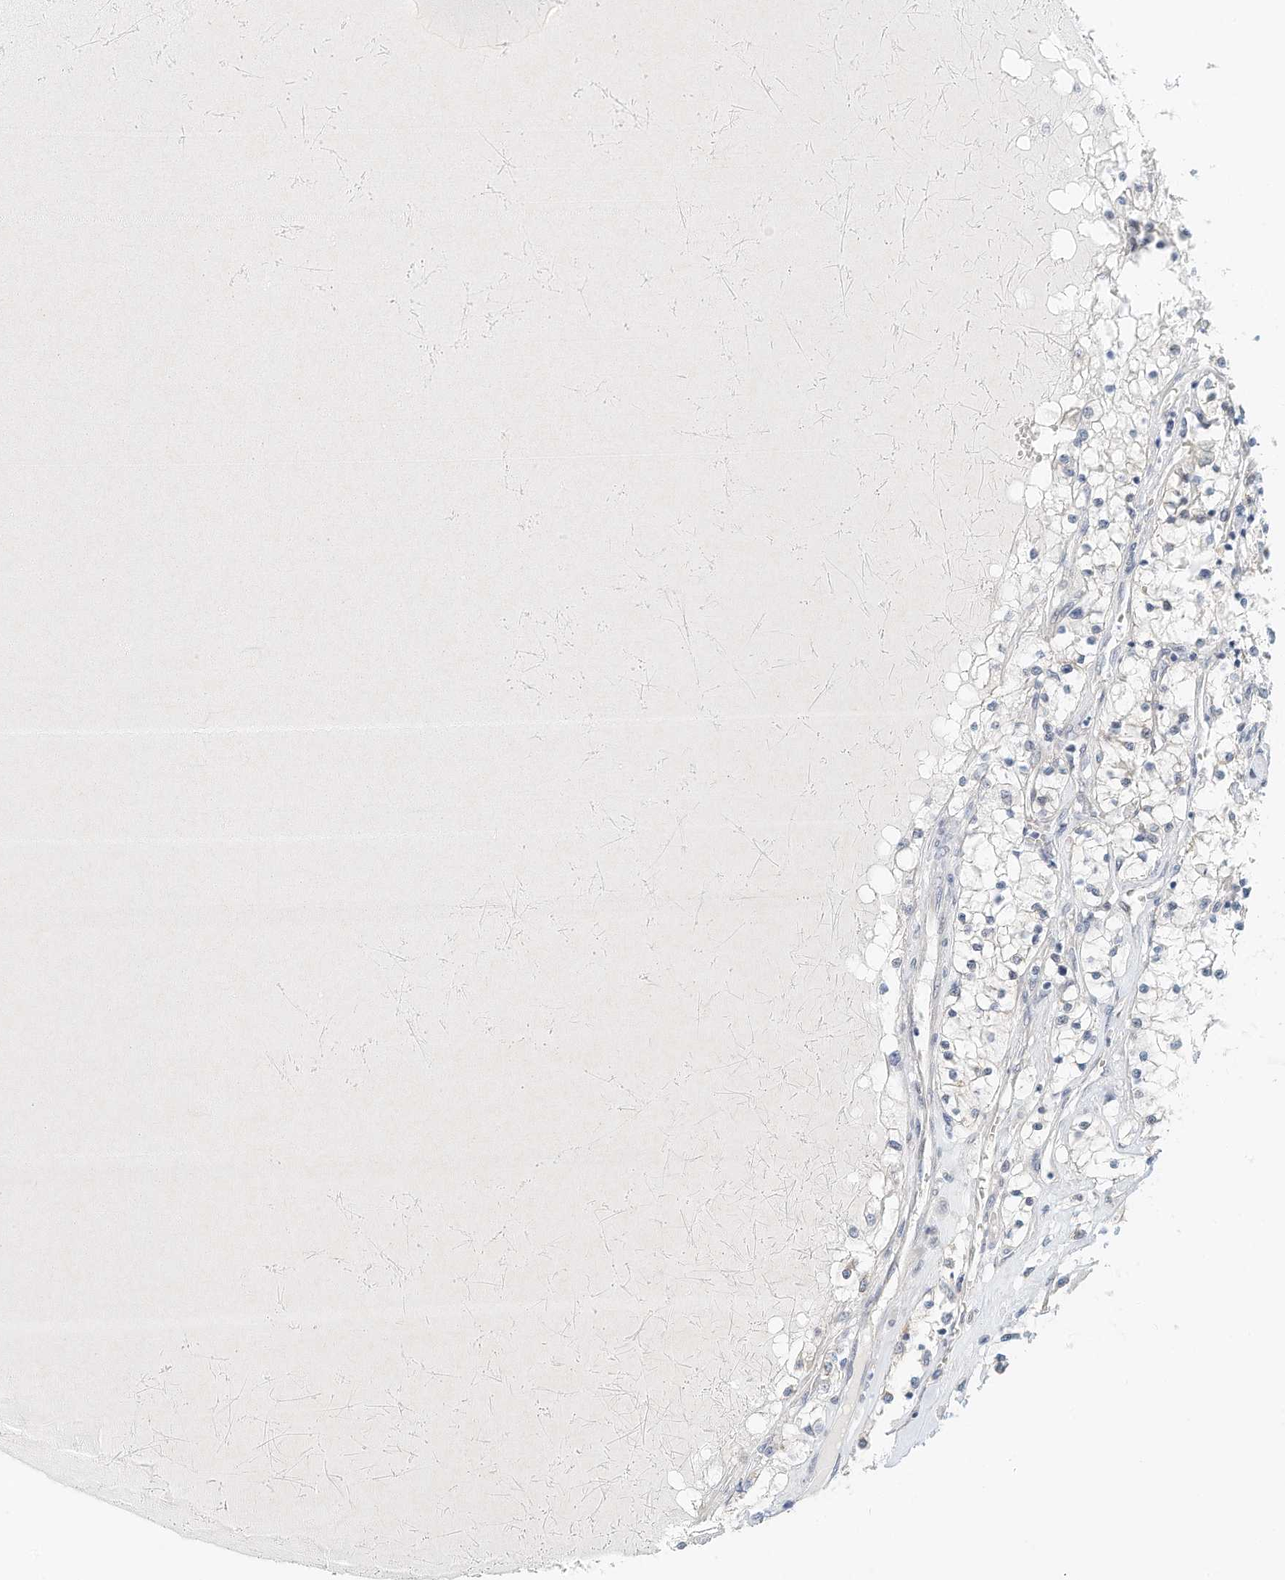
{"staining": {"intensity": "negative", "quantity": "none", "location": "none"}, "tissue": "renal cancer", "cell_type": "Tumor cells", "image_type": "cancer", "snomed": [{"axis": "morphology", "description": "Normal tissue, NOS"}, {"axis": "morphology", "description": "Adenocarcinoma, NOS"}, {"axis": "topography", "description": "Kidney"}], "caption": "Tumor cells are negative for protein expression in human renal cancer (adenocarcinoma).", "gene": "ARHGAP28", "patient": {"sex": "male", "age": 68}}